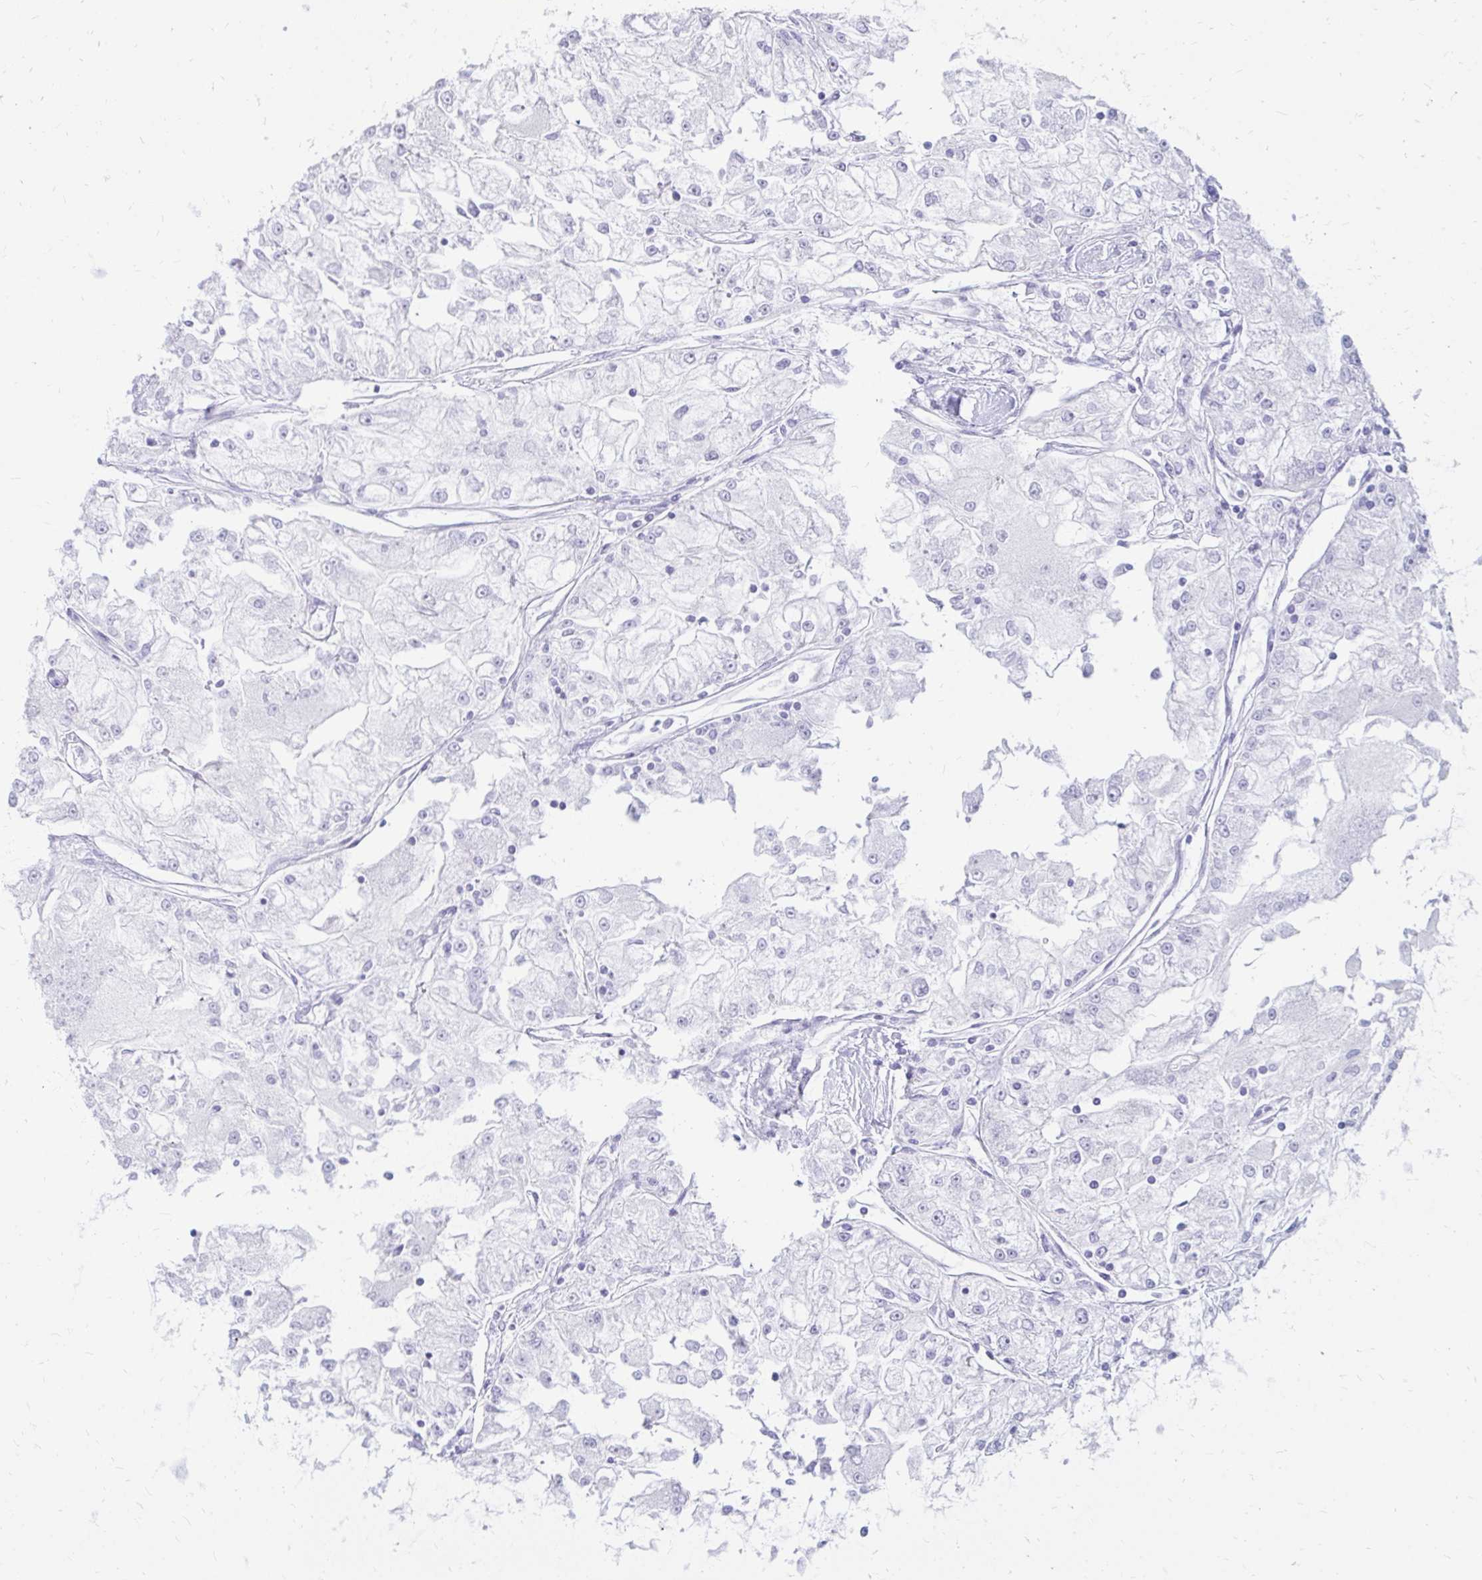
{"staining": {"intensity": "negative", "quantity": "none", "location": "none"}, "tissue": "renal cancer", "cell_type": "Tumor cells", "image_type": "cancer", "snomed": [{"axis": "morphology", "description": "Adenocarcinoma, NOS"}, {"axis": "topography", "description": "Kidney"}], "caption": "IHC of human adenocarcinoma (renal) shows no positivity in tumor cells.", "gene": "NANOGNB", "patient": {"sex": "female", "age": 72}}